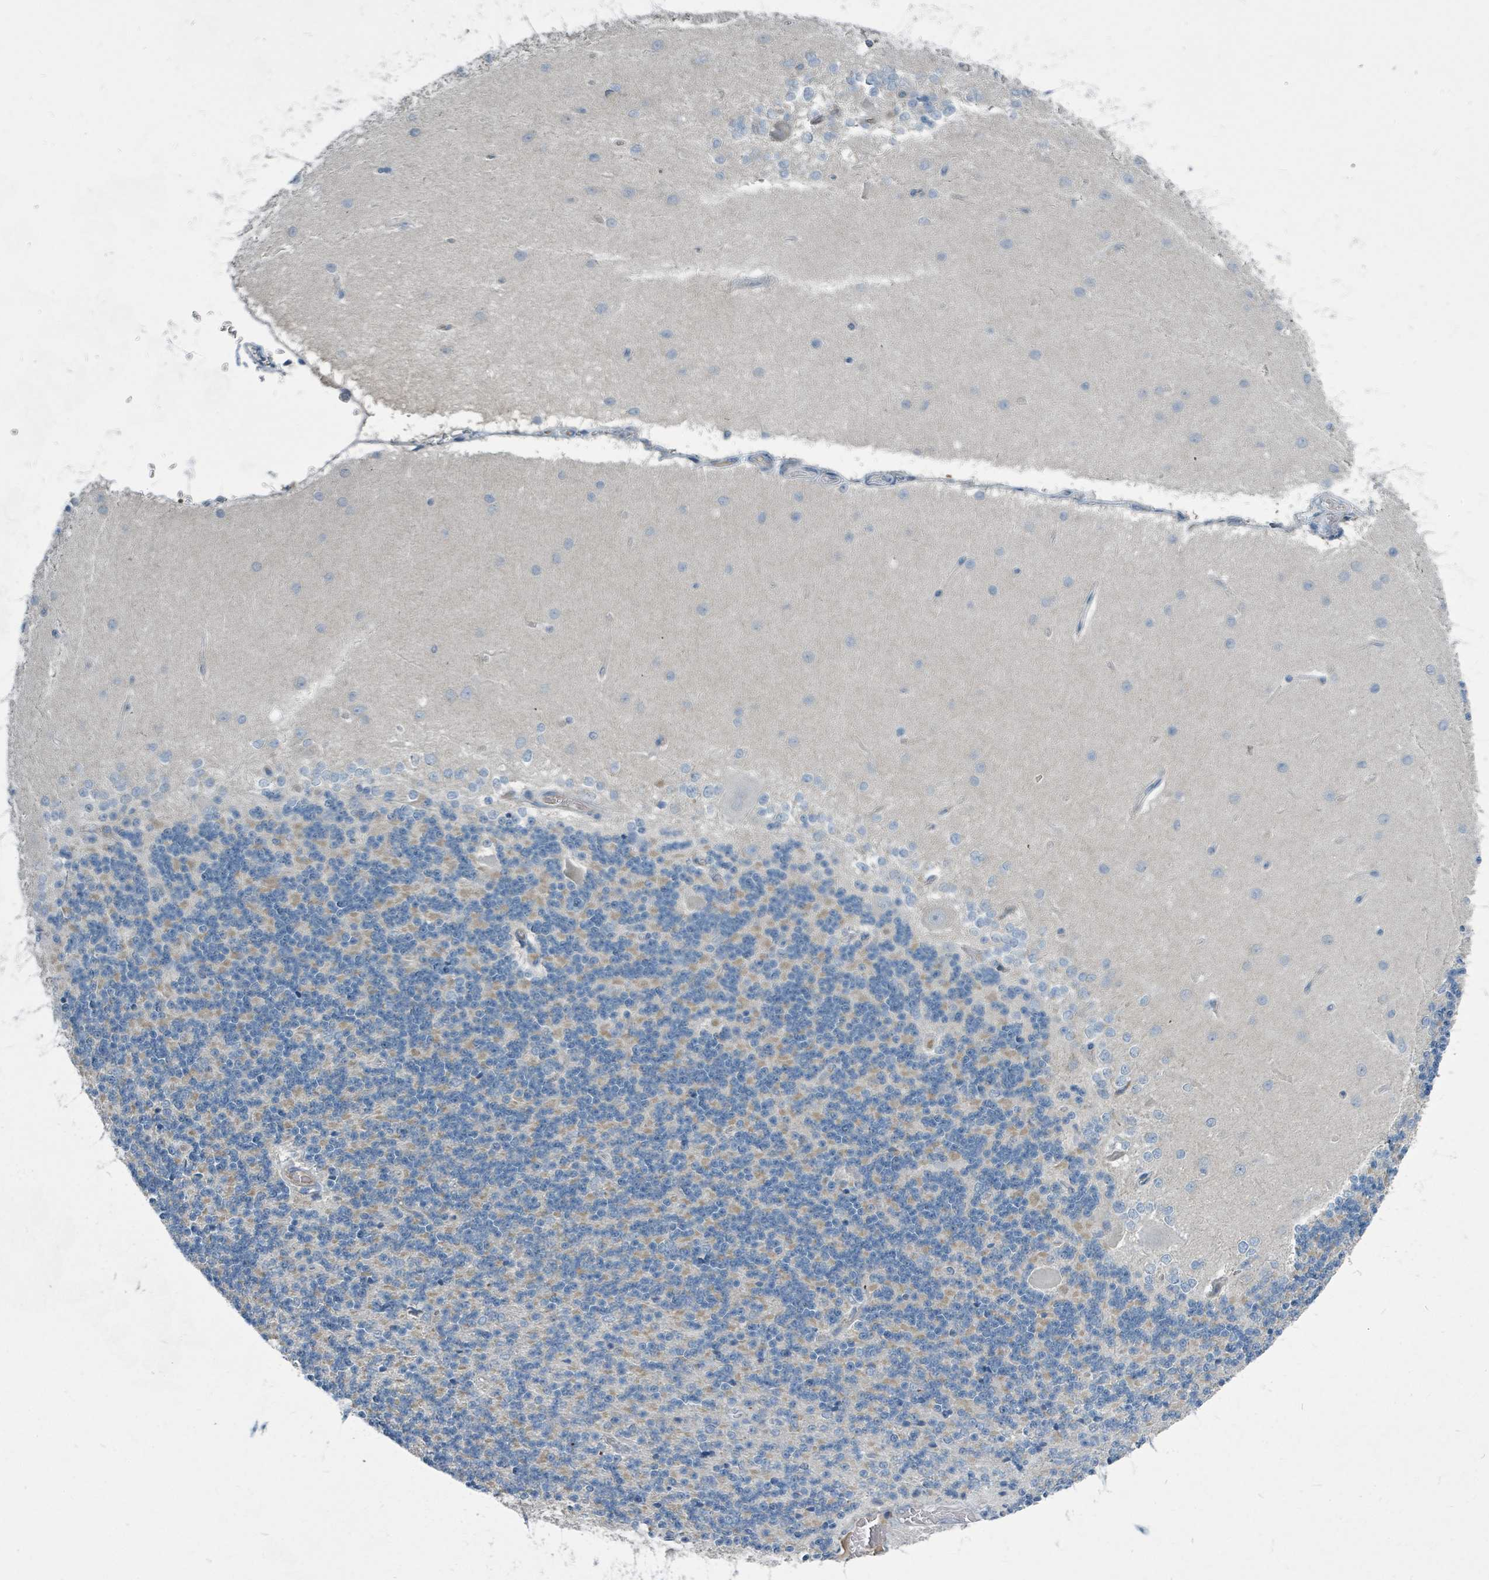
{"staining": {"intensity": "weak", "quantity": "<25%", "location": "cytoplasmic/membranous"}, "tissue": "cerebellum", "cell_type": "Cells in granular layer", "image_type": "normal", "snomed": [{"axis": "morphology", "description": "Normal tissue, NOS"}, {"axis": "topography", "description": "Cerebellum"}], "caption": "Immunohistochemistry photomicrograph of normal cerebellum: human cerebellum stained with DAB (3,3'-diaminobenzidine) shows no significant protein staining in cells in granular layer. Brightfield microscopy of immunohistochemistry stained with DAB (3,3'-diaminobenzidine) (brown) and hematoxylin (blue), captured at high magnification.", "gene": "SLC25A23", "patient": {"sex": "female", "age": 29}}